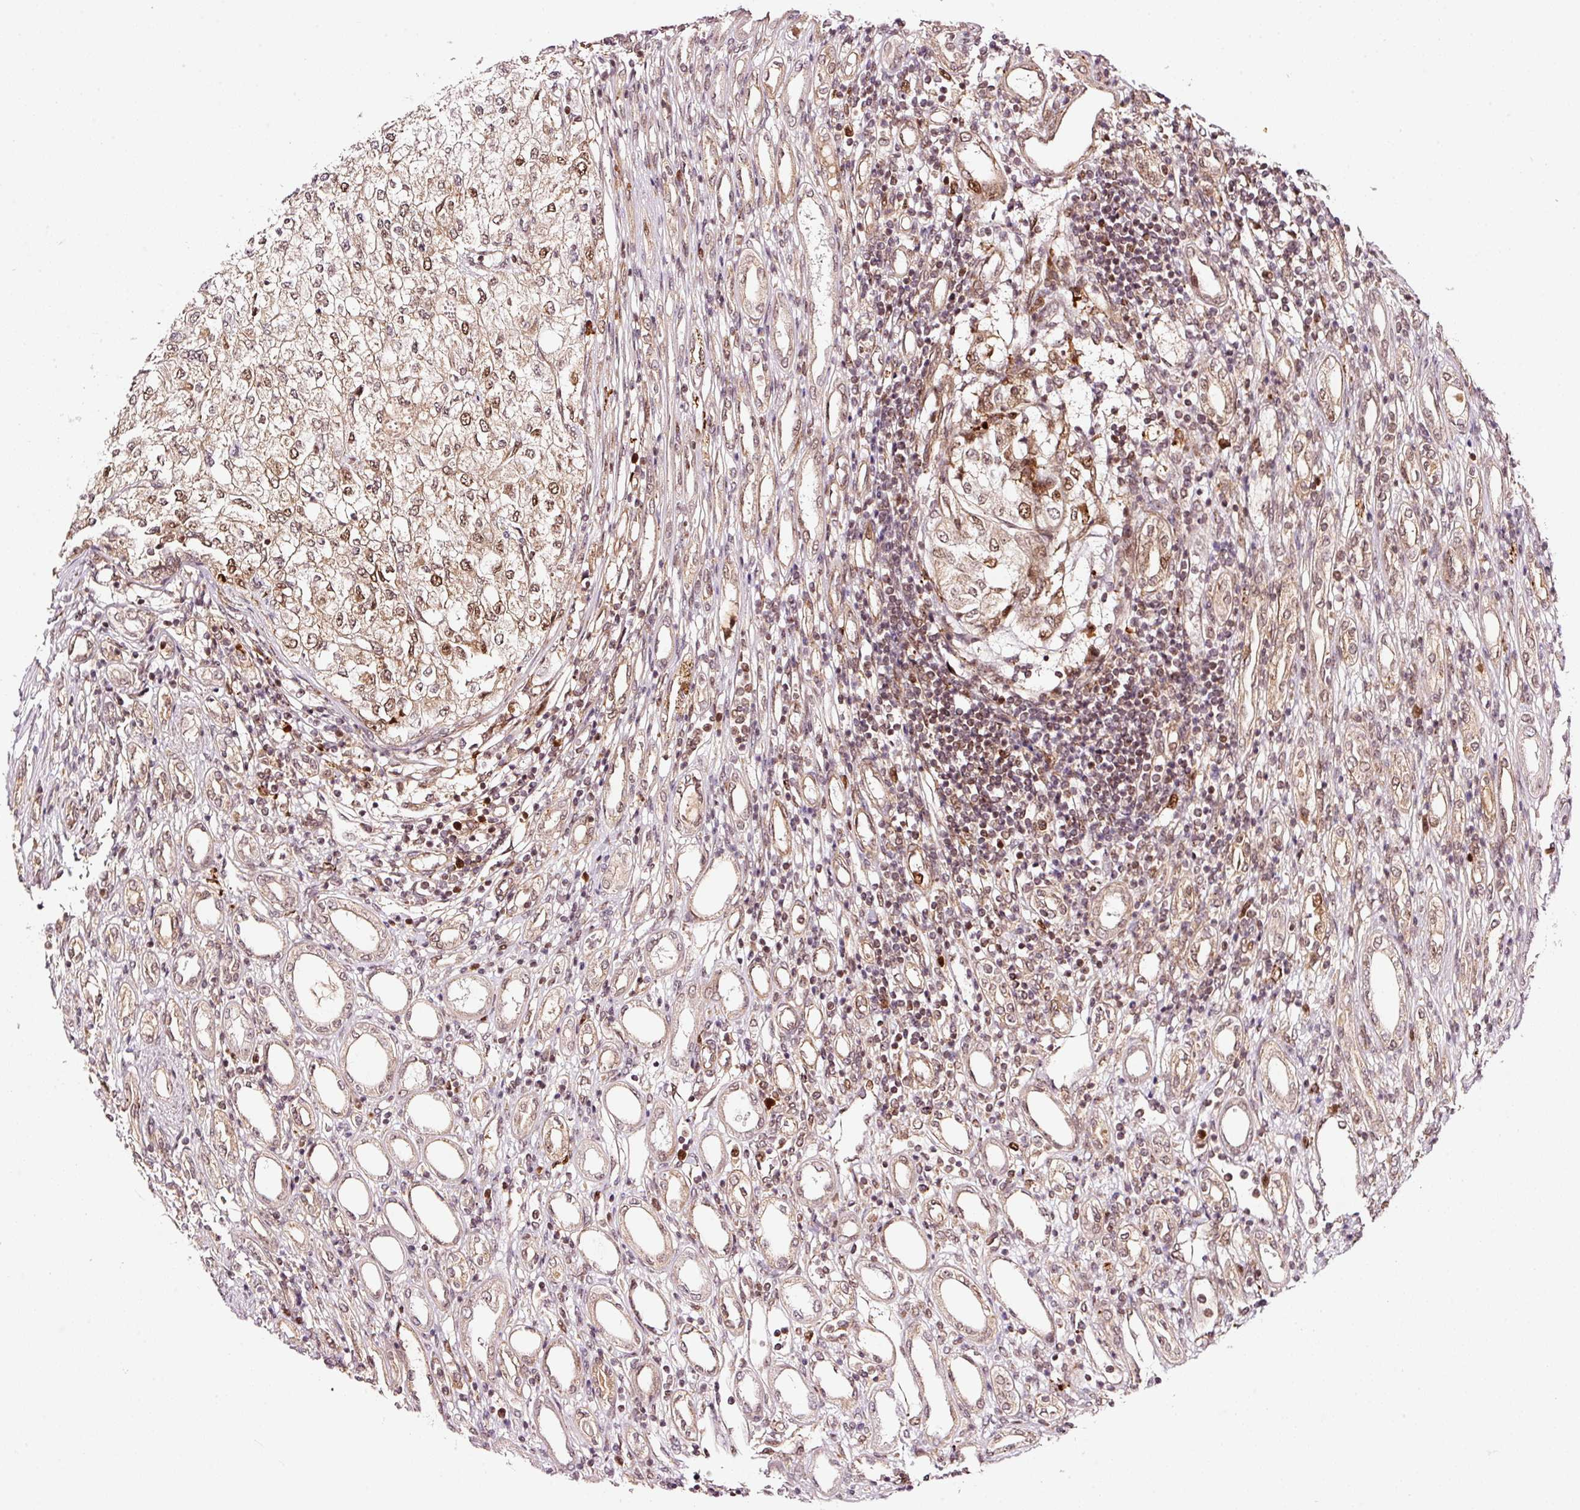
{"staining": {"intensity": "weak", "quantity": ">75%", "location": "nuclear"}, "tissue": "renal cancer", "cell_type": "Tumor cells", "image_type": "cancer", "snomed": [{"axis": "morphology", "description": "Adenocarcinoma, NOS"}, {"axis": "topography", "description": "Kidney"}], "caption": "Protein staining of renal adenocarcinoma tissue displays weak nuclear positivity in about >75% of tumor cells.", "gene": "RFC4", "patient": {"sex": "female", "age": 54}}